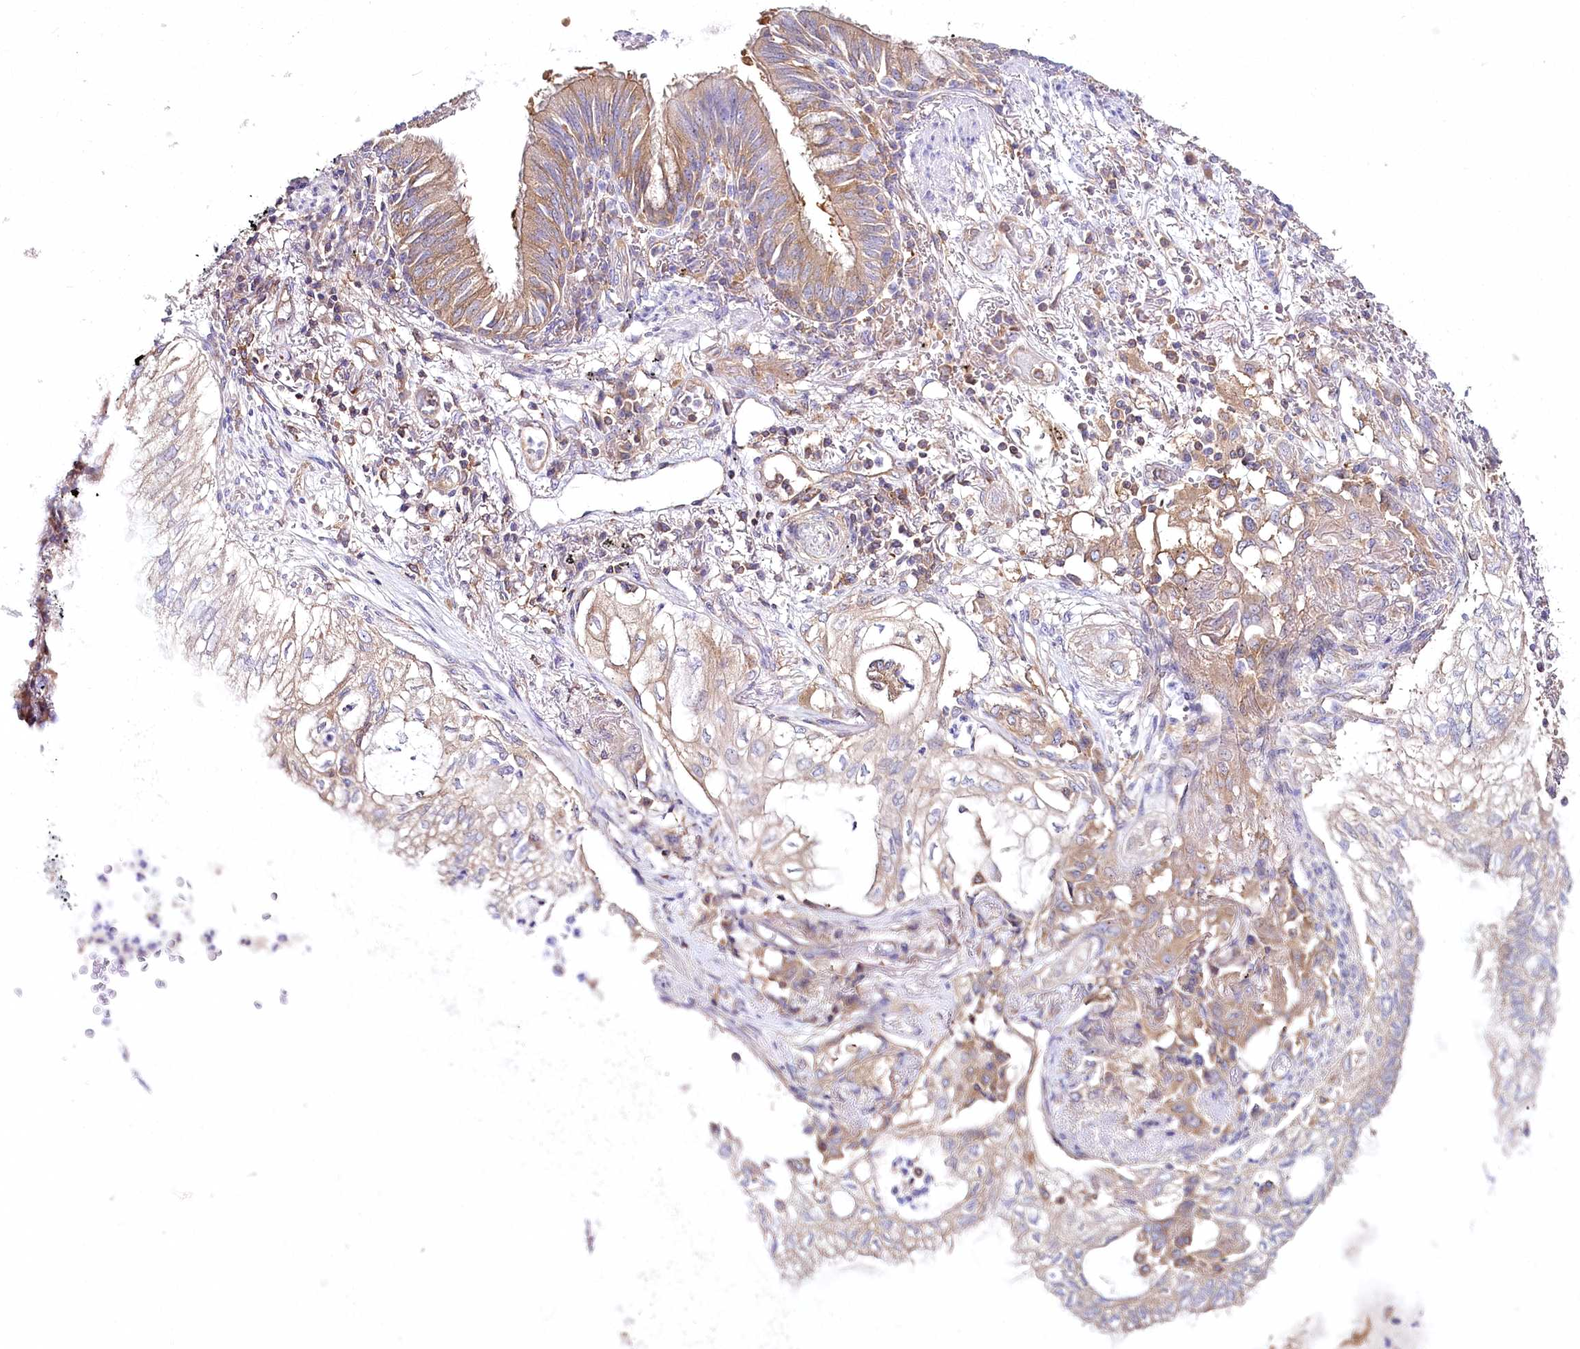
{"staining": {"intensity": "weak", "quantity": "<25%", "location": "cytoplasmic/membranous"}, "tissue": "lung cancer", "cell_type": "Tumor cells", "image_type": "cancer", "snomed": [{"axis": "morphology", "description": "Adenocarcinoma, NOS"}, {"axis": "topography", "description": "Lung"}], "caption": "Immunohistochemical staining of lung adenocarcinoma demonstrates no significant positivity in tumor cells.", "gene": "ABRAXAS2", "patient": {"sex": "female", "age": 70}}